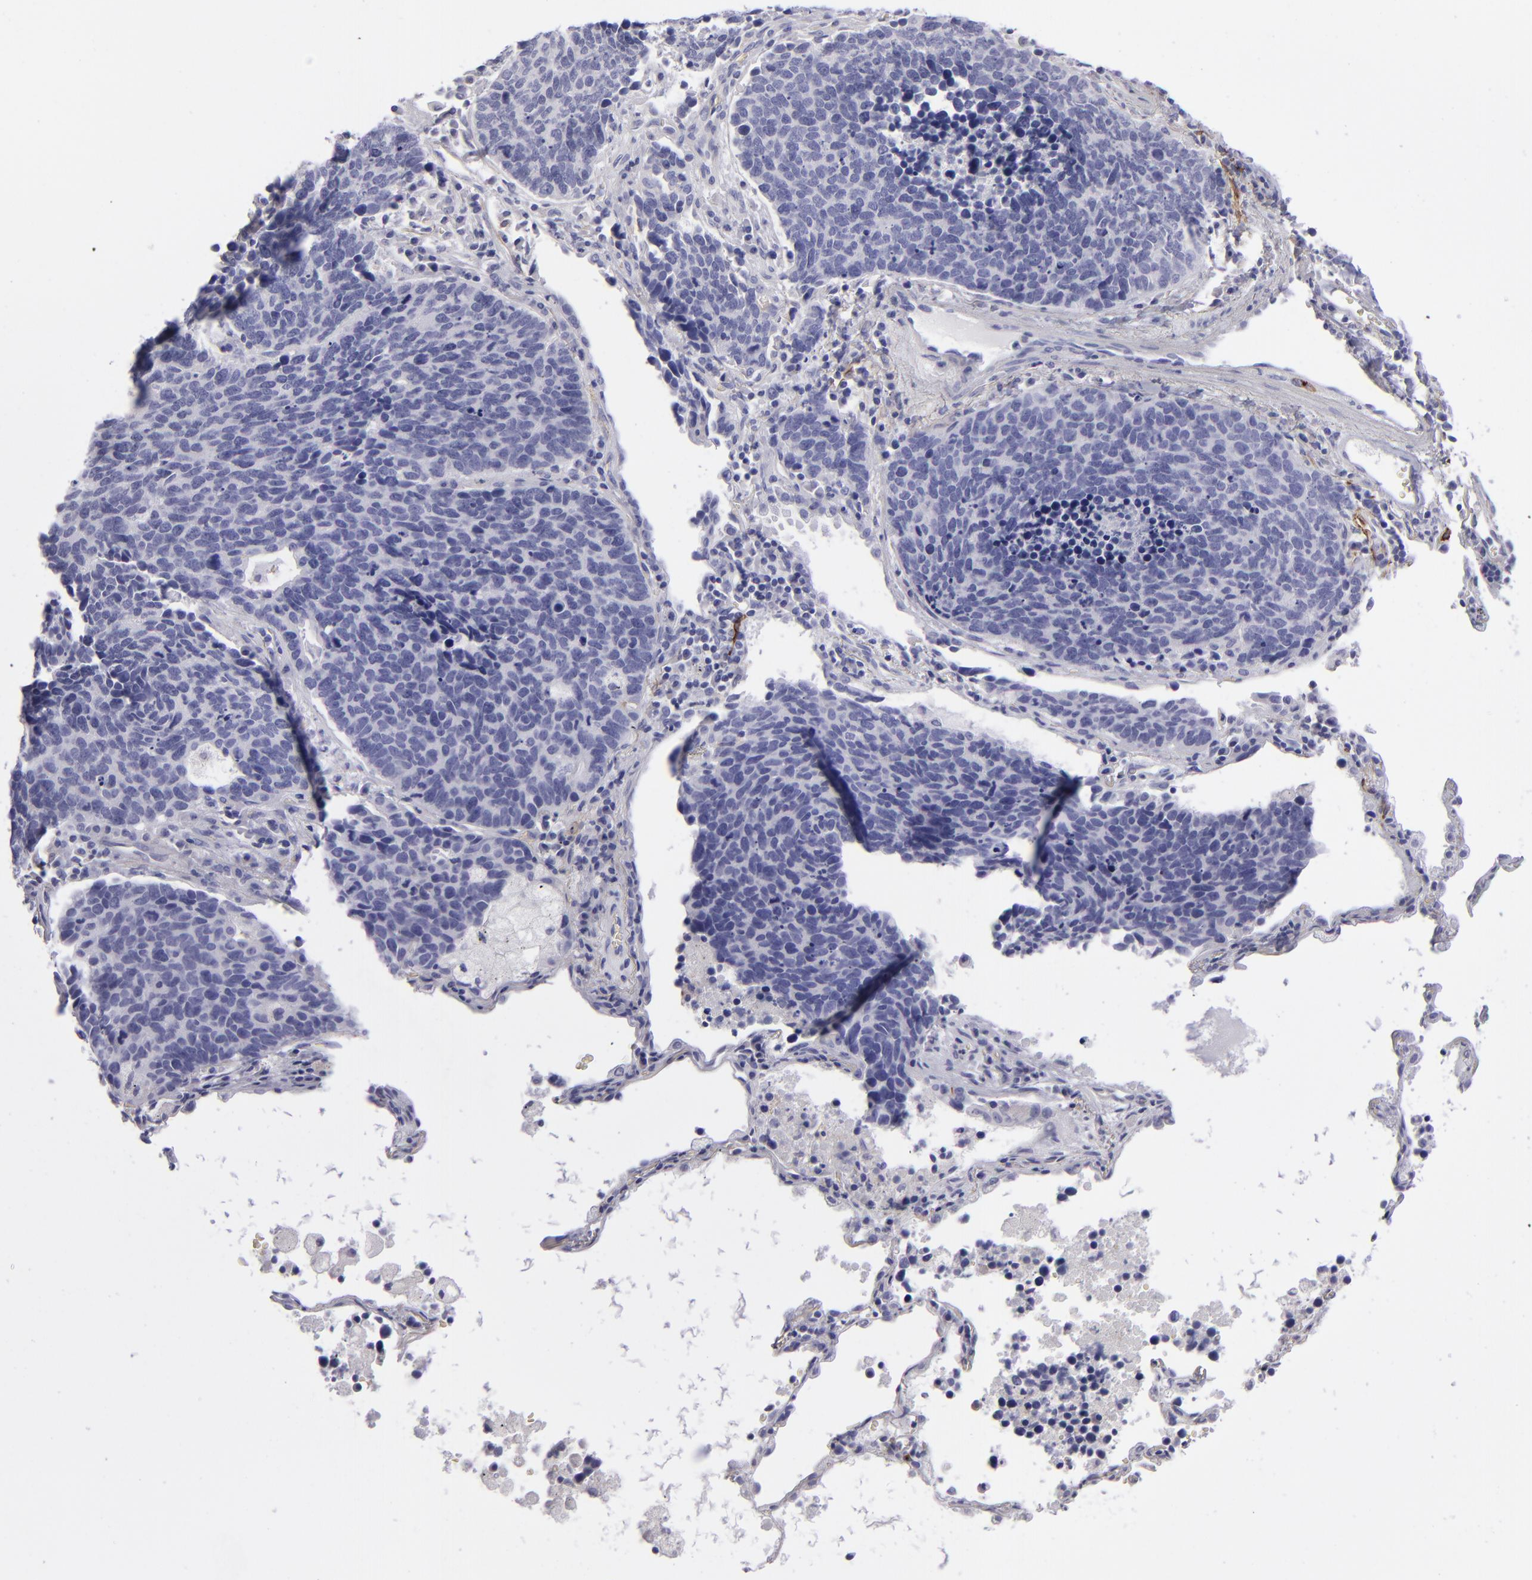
{"staining": {"intensity": "negative", "quantity": "none", "location": "none"}, "tissue": "lung cancer", "cell_type": "Tumor cells", "image_type": "cancer", "snomed": [{"axis": "morphology", "description": "Neoplasm, malignant, NOS"}, {"axis": "topography", "description": "Lung"}], "caption": "Image shows no significant protein staining in tumor cells of malignant neoplasm (lung).", "gene": "ANPEP", "patient": {"sex": "female", "age": 75}}